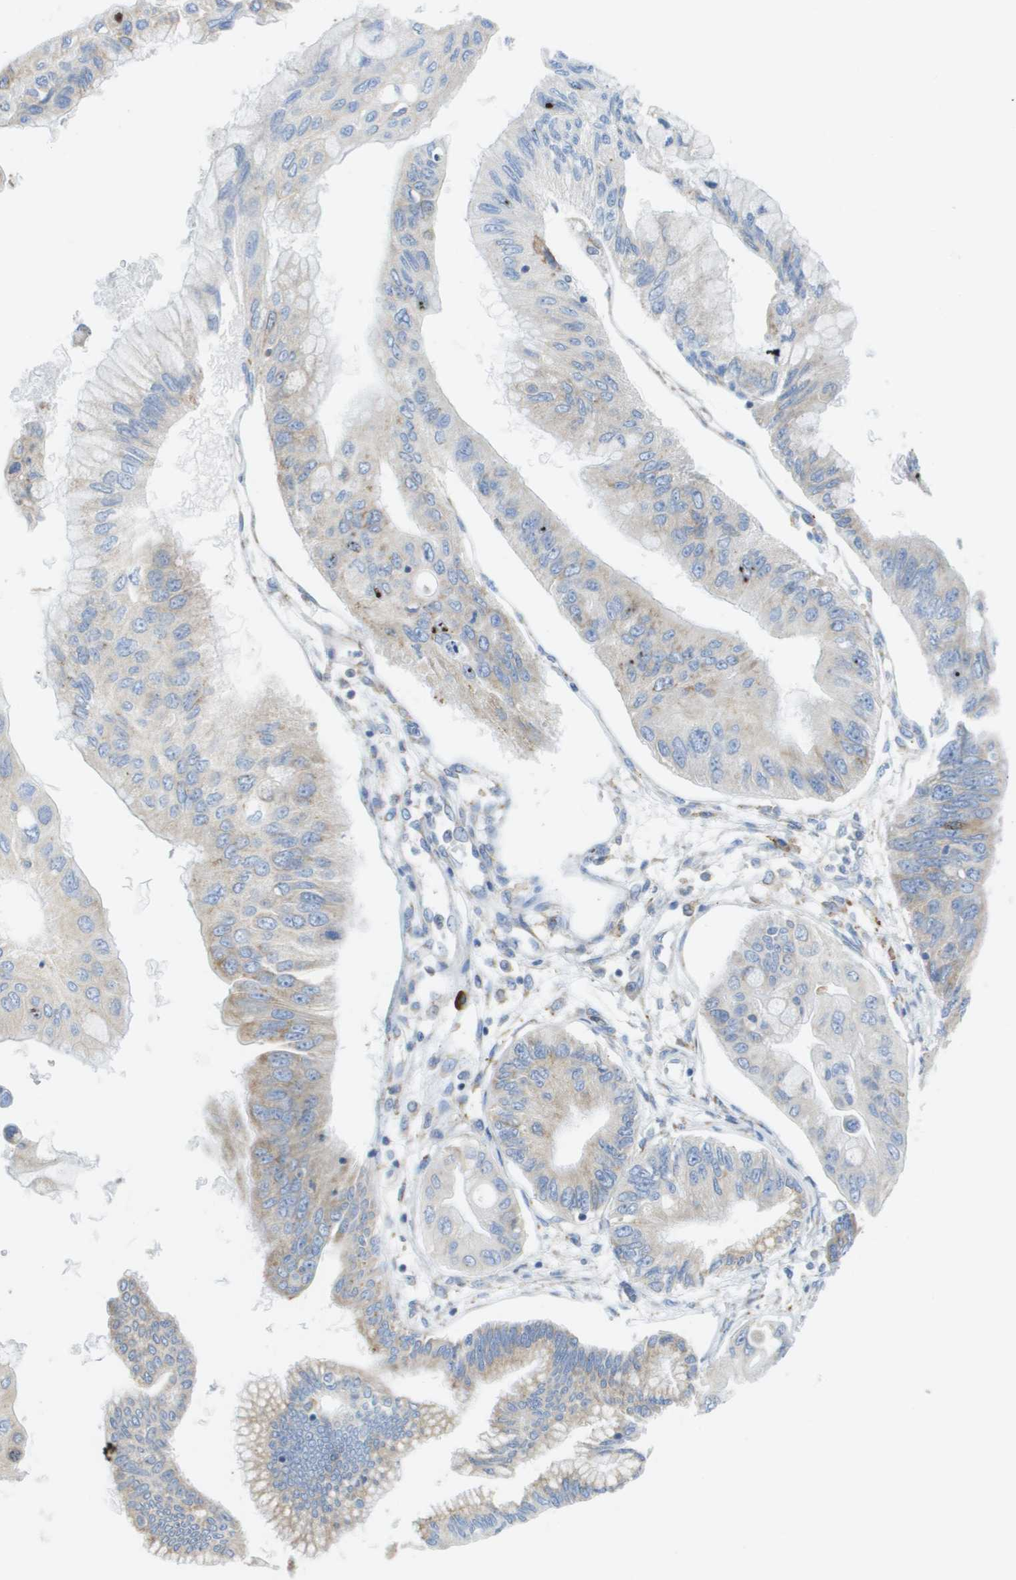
{"staining": {"intensity": "weak", "quantity": "<25%", "location": "cytoplasmic/membranous"}, "tissue": "pancreatic cancer", "cell_type": "Tumor cells", "image_type": "cancer", "snomed": [{"axis": "morphology", "description": "Adenocarcinoma, NOS"}, {"axis": "topography", "description": "Pancreas"}], "caption": "A high-resolution photomicrograph shows immunohistochemistry (IHC) staining of pancreatic adenocarcinoma, which exhibits no significant expression in tumor cells.", "gene": "SDR42E1", "patient": {"sex": "female", "age": 77}}